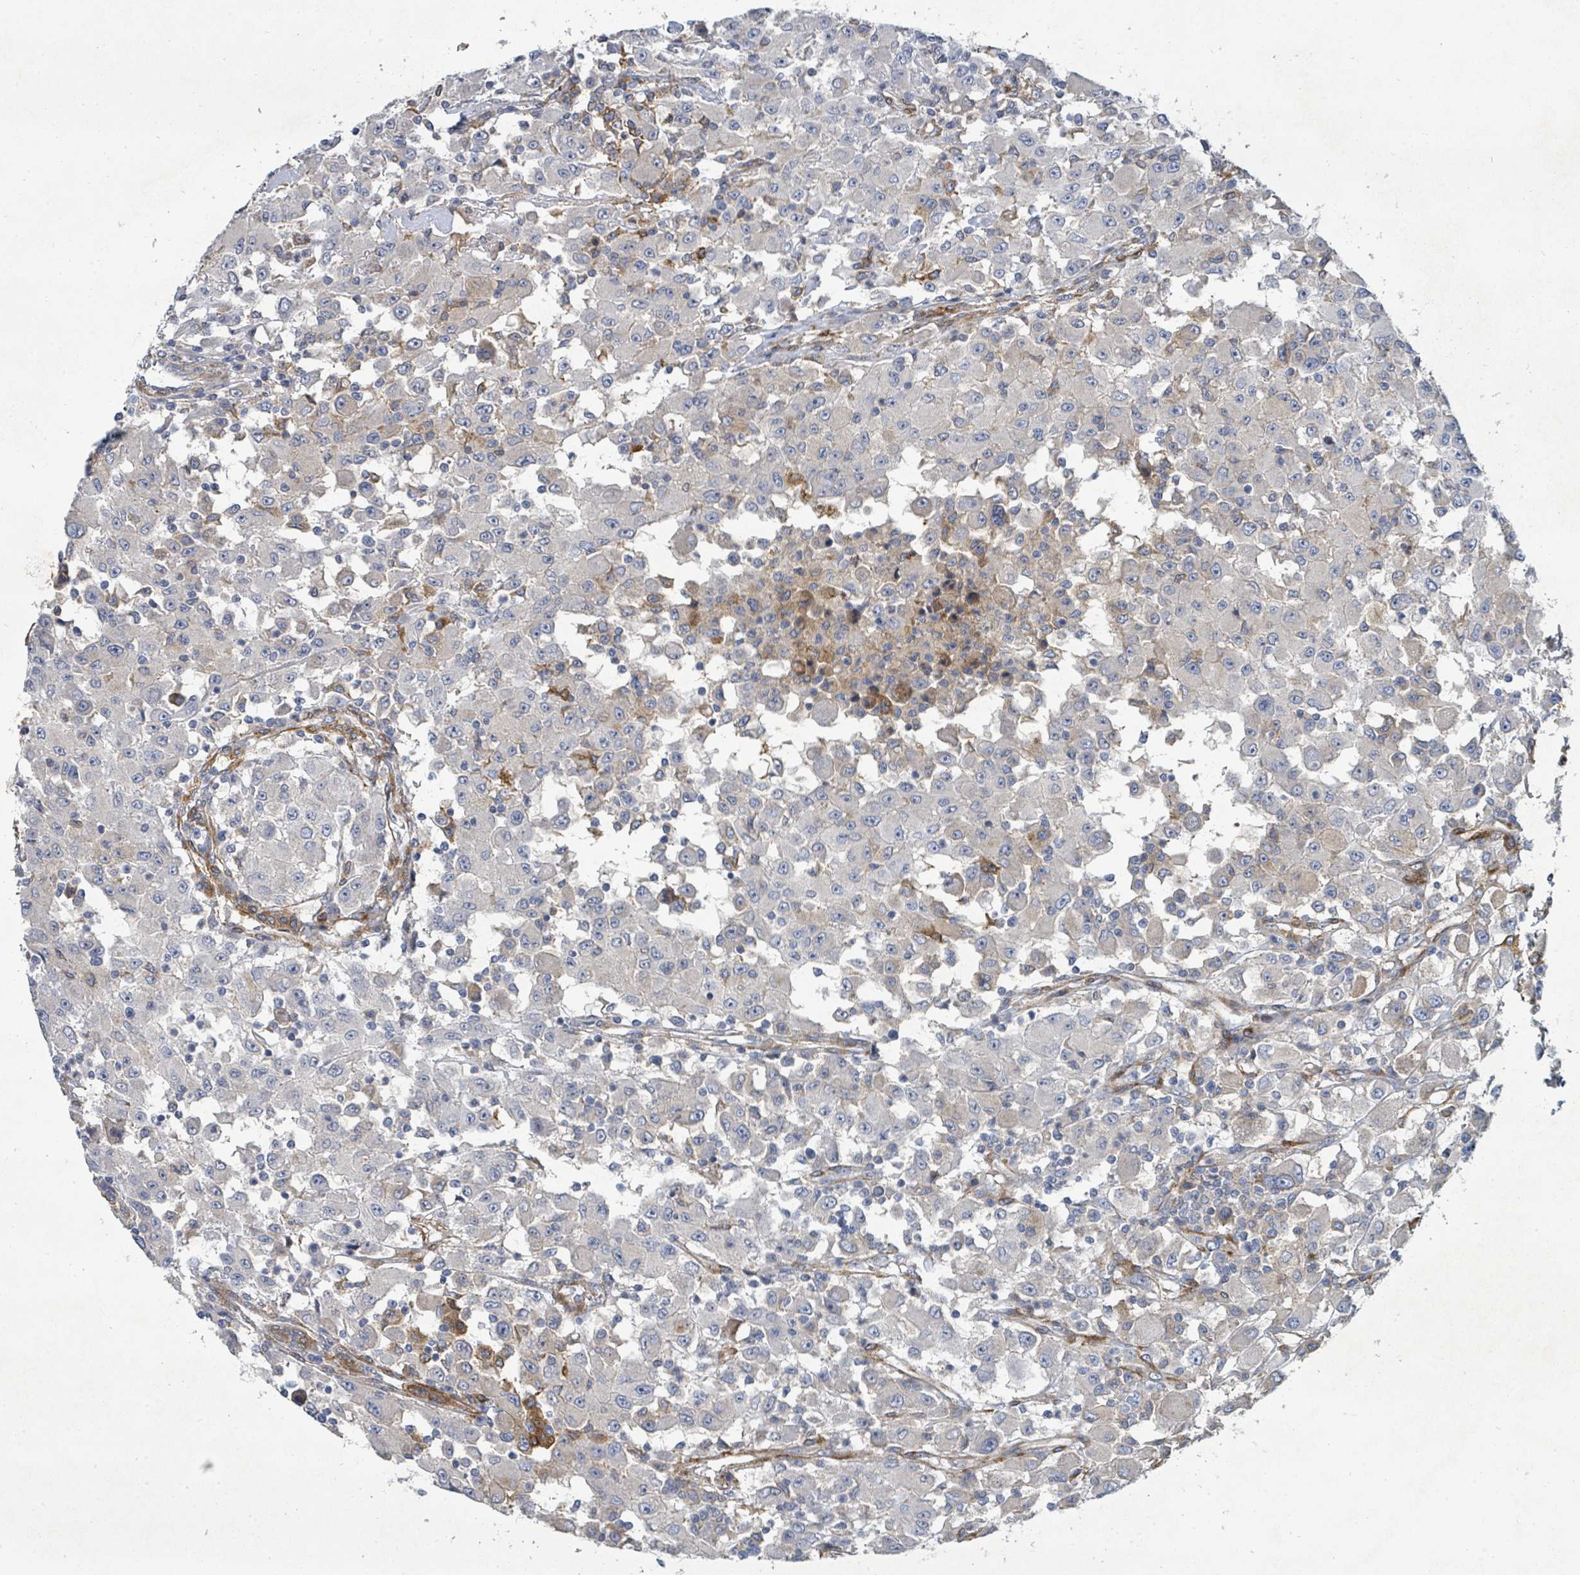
{"staining": {"intensity": "negative", "quantity": "none", "location": "none"}, "tissue": "renal cancer", "cell_type": "Tumor cells", "image_type": "cancer", "snomed": [{"axis": "morphology", "description": "Adenocarcinoma, NOS"}, {"axis": "topography", "description": "Kidney"}], "caption": "The image exhibits no significant positivity in tumor cells of adenocarcinoma (renal). (DAB immunohistochemistry with hematoxylin counter stain).", "gene": "IFIT1", "patient": {"sex": "female", "age": 67}}